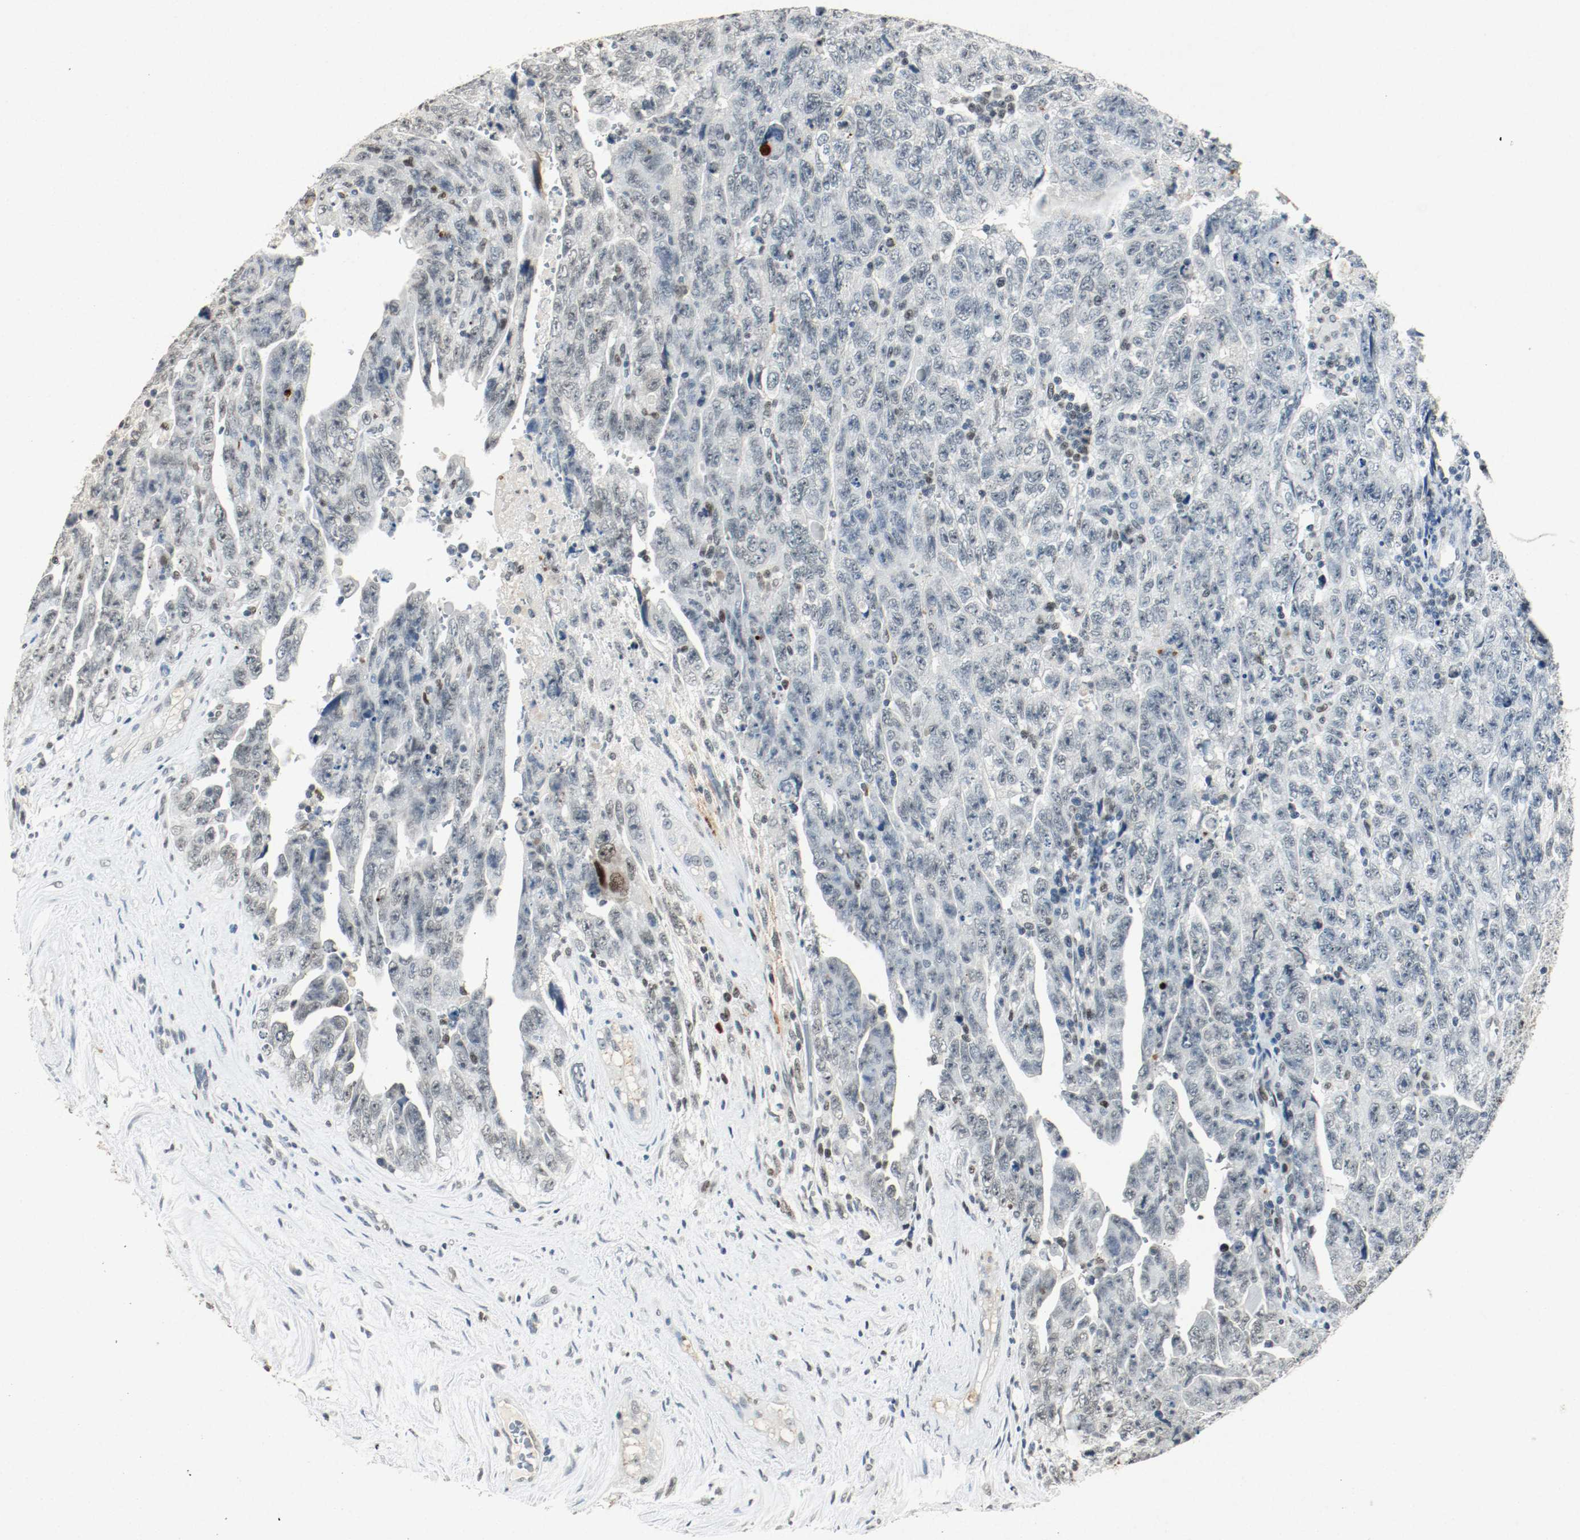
{"staining": {"intensity": "weak", "quantity": "25%-75%", "location": "nuclear"}, "tissue": "testis cancer", "cell_type": "Tumor cells", "image_type": "cancer", "snomed": [{"axis": "morphology", "description": "Carcinoma, Embryonal, NOS"}, {"axis": "topography", "description": "Testis"}], "caption": "Immunohistochemical staining of human testis cancer (embryonal carcinoma) reveals weak nuclear protein staining in approximately 25%-75% of tumor cells.", "gene": "DNMT1", "patient": {"sex": "male", "age": 28}}